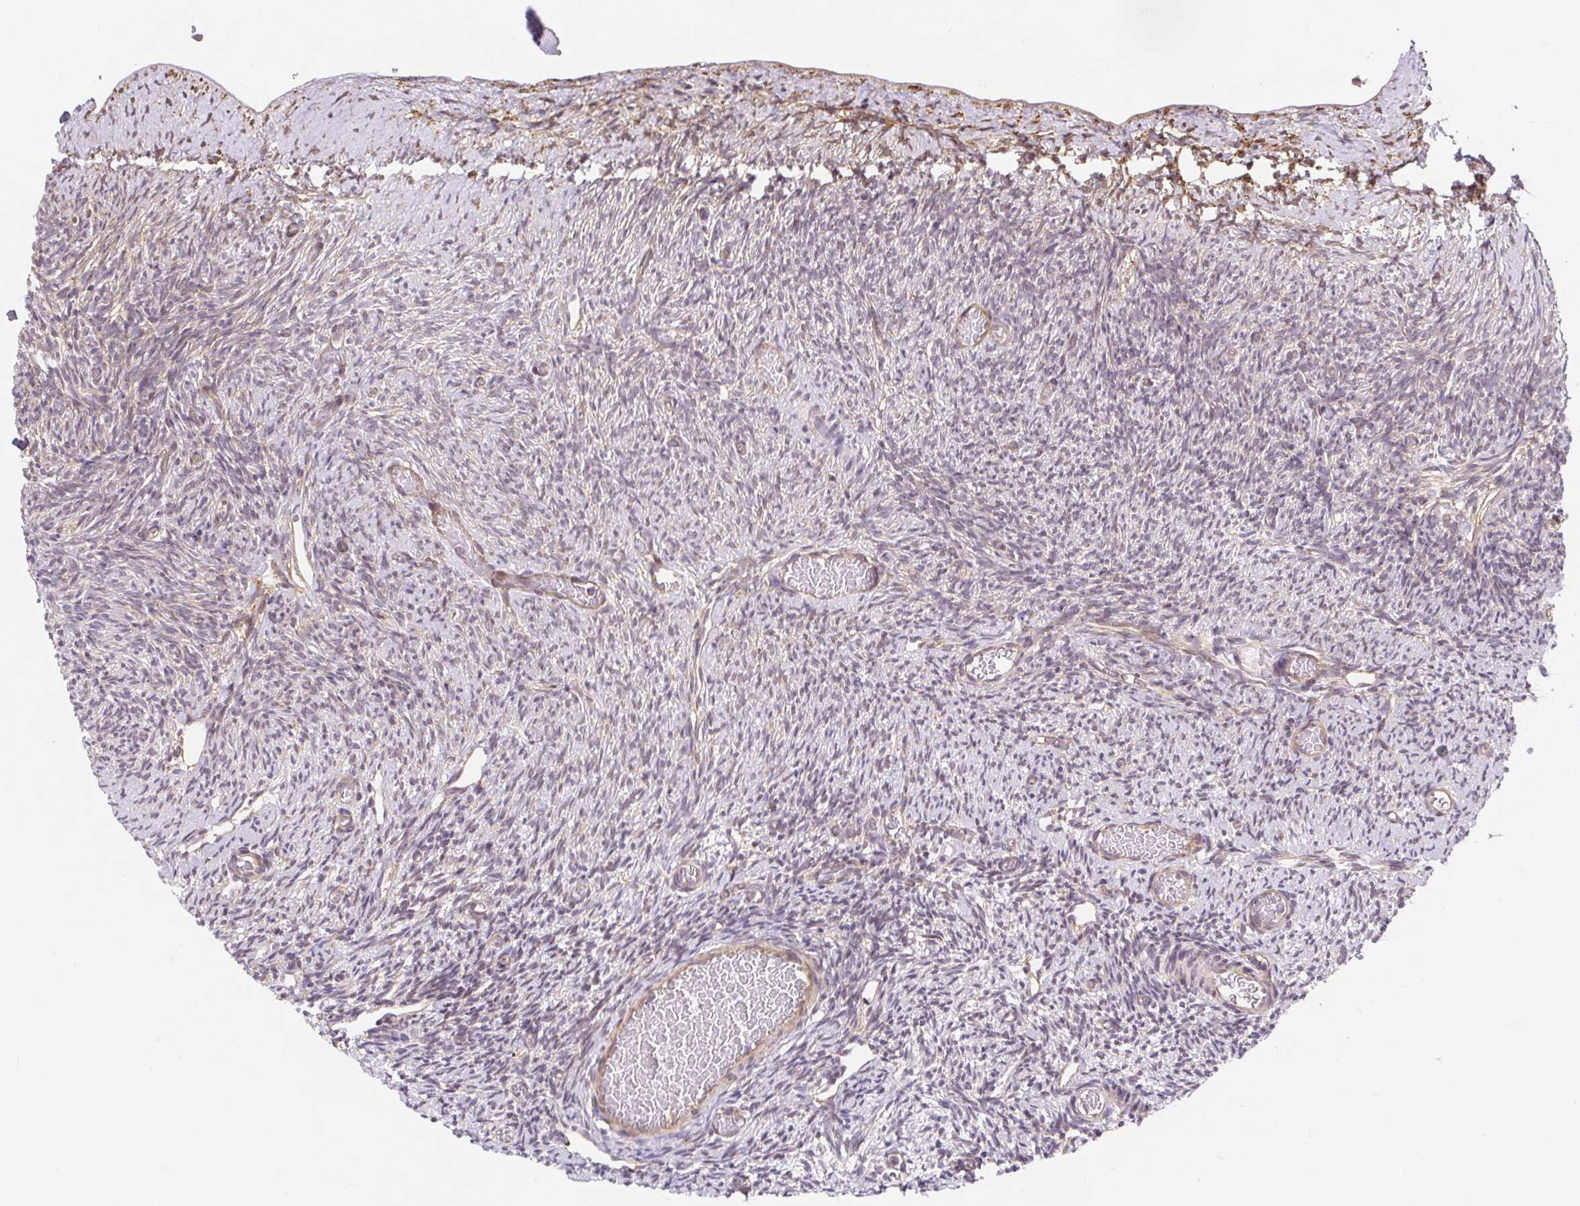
{"staining": {"intensity": "weak", "quantity": "<25%", "location": "cytoplasmic/membranous"}, "tissue": "ovary", "cell_type": "Ovarian stroma cells", "image_type": "normal", "snomed": [{"axis": "morphology", "description": "Normal tissue, NOS"}, {"axis": "topography", "description": "Ovary"}], "caption": "This histopathology image is of benign ovary stained with IHC to label a protein in brown with the nuclei are counter-stained blue. There is no positivity in ovarian stroma cells.", "gene": "LYPD5", "patient": {"sex": "female", "age": 39}}